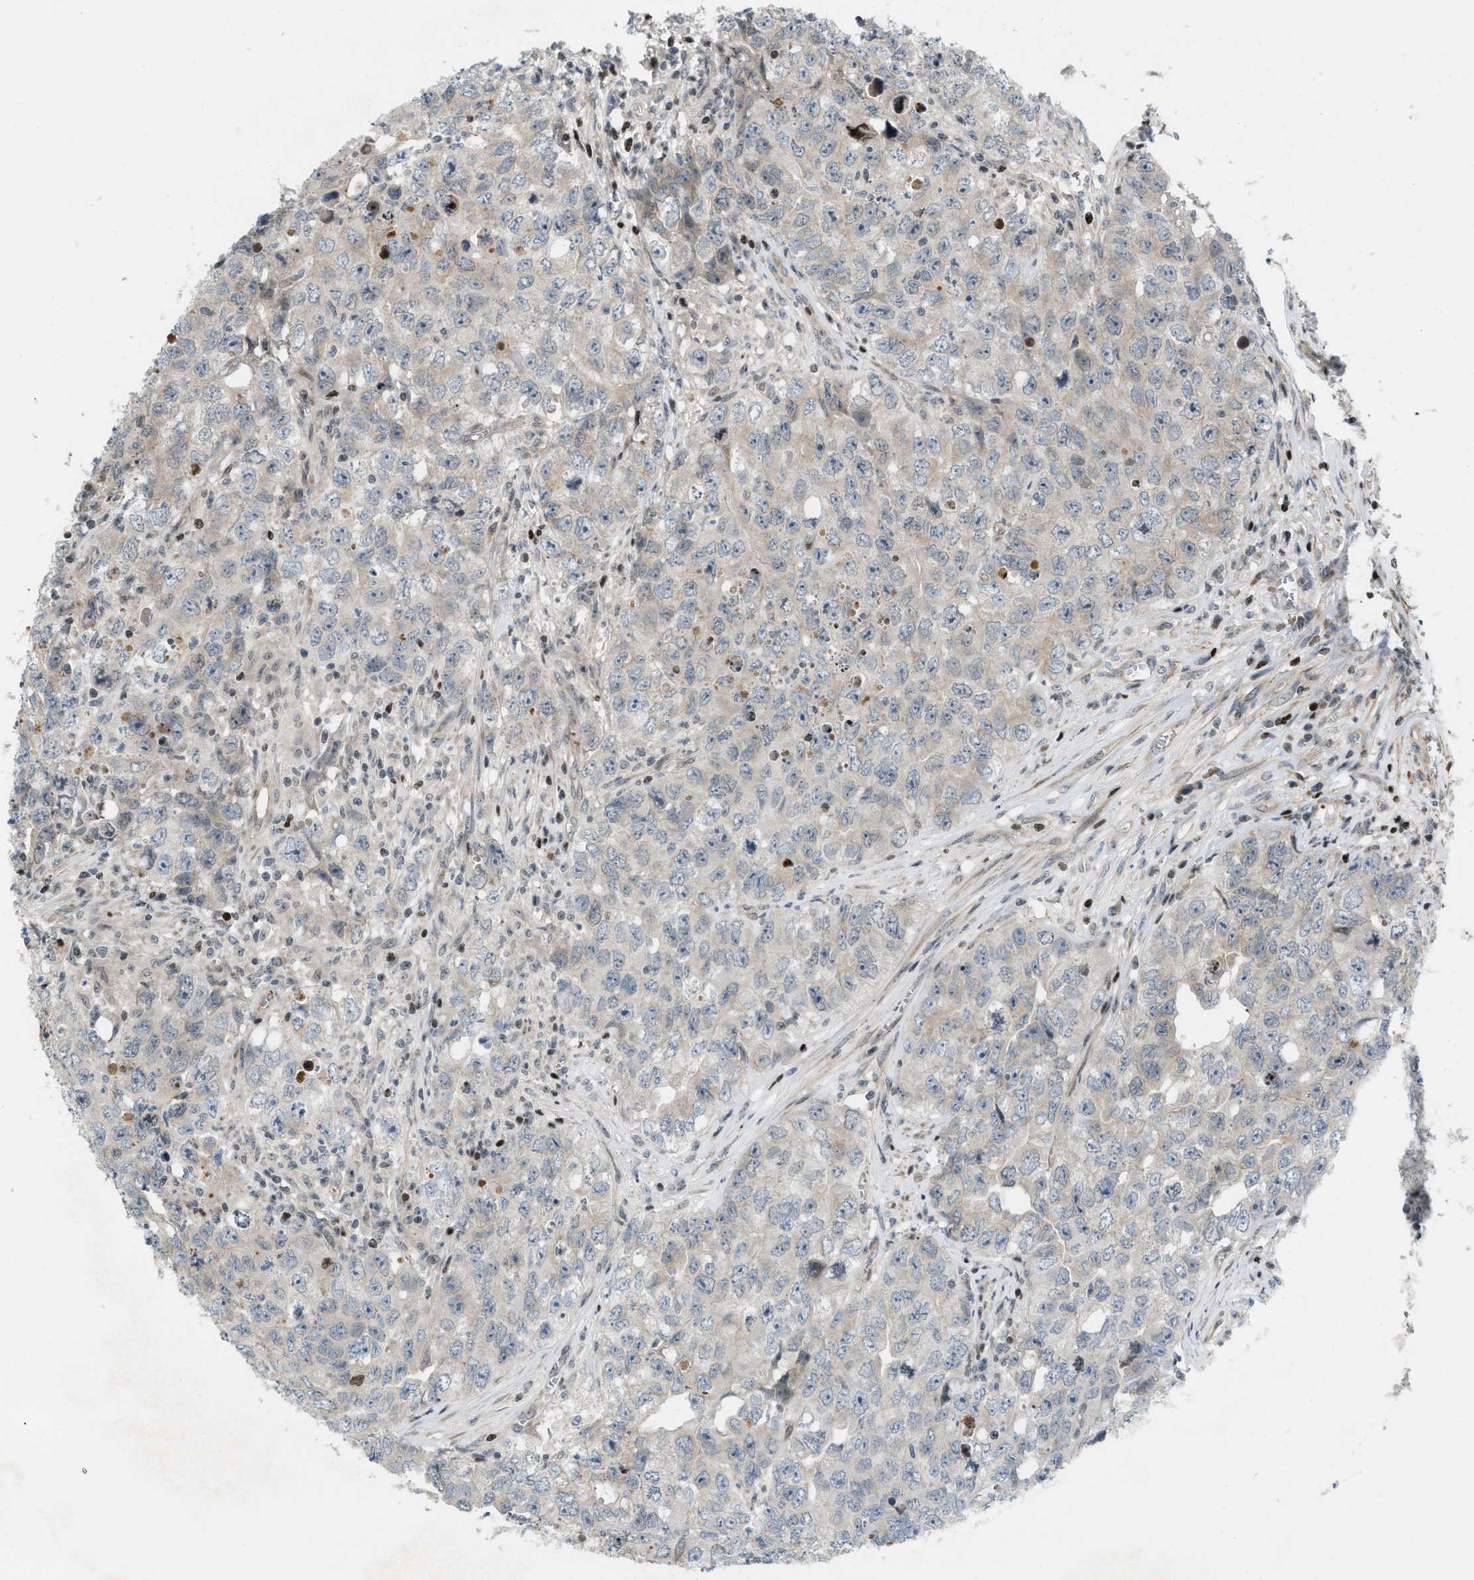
{"staining": {"intensity": "negative", "quantity": "none", "location": "none"}, "tissue": "testis cancer", "cell_type": "Tumor cells", "image_type": "cancer", "snomed": [{"axis": "morphology", "description": "Seminoma, NOS"}, {"axis": "morphology", "description": "Carcinoma, Embryonal, NOS"}, {"axis": "topography", "description": "Testis"}], "caption": "IHC image of neoplastic tissue: human testis cancer (seminoma) stained with DAB exhibits no significant protein staining in tumor cells.", "gene": "ZNF276", "patient": {"sex": "male", "age": 43}}